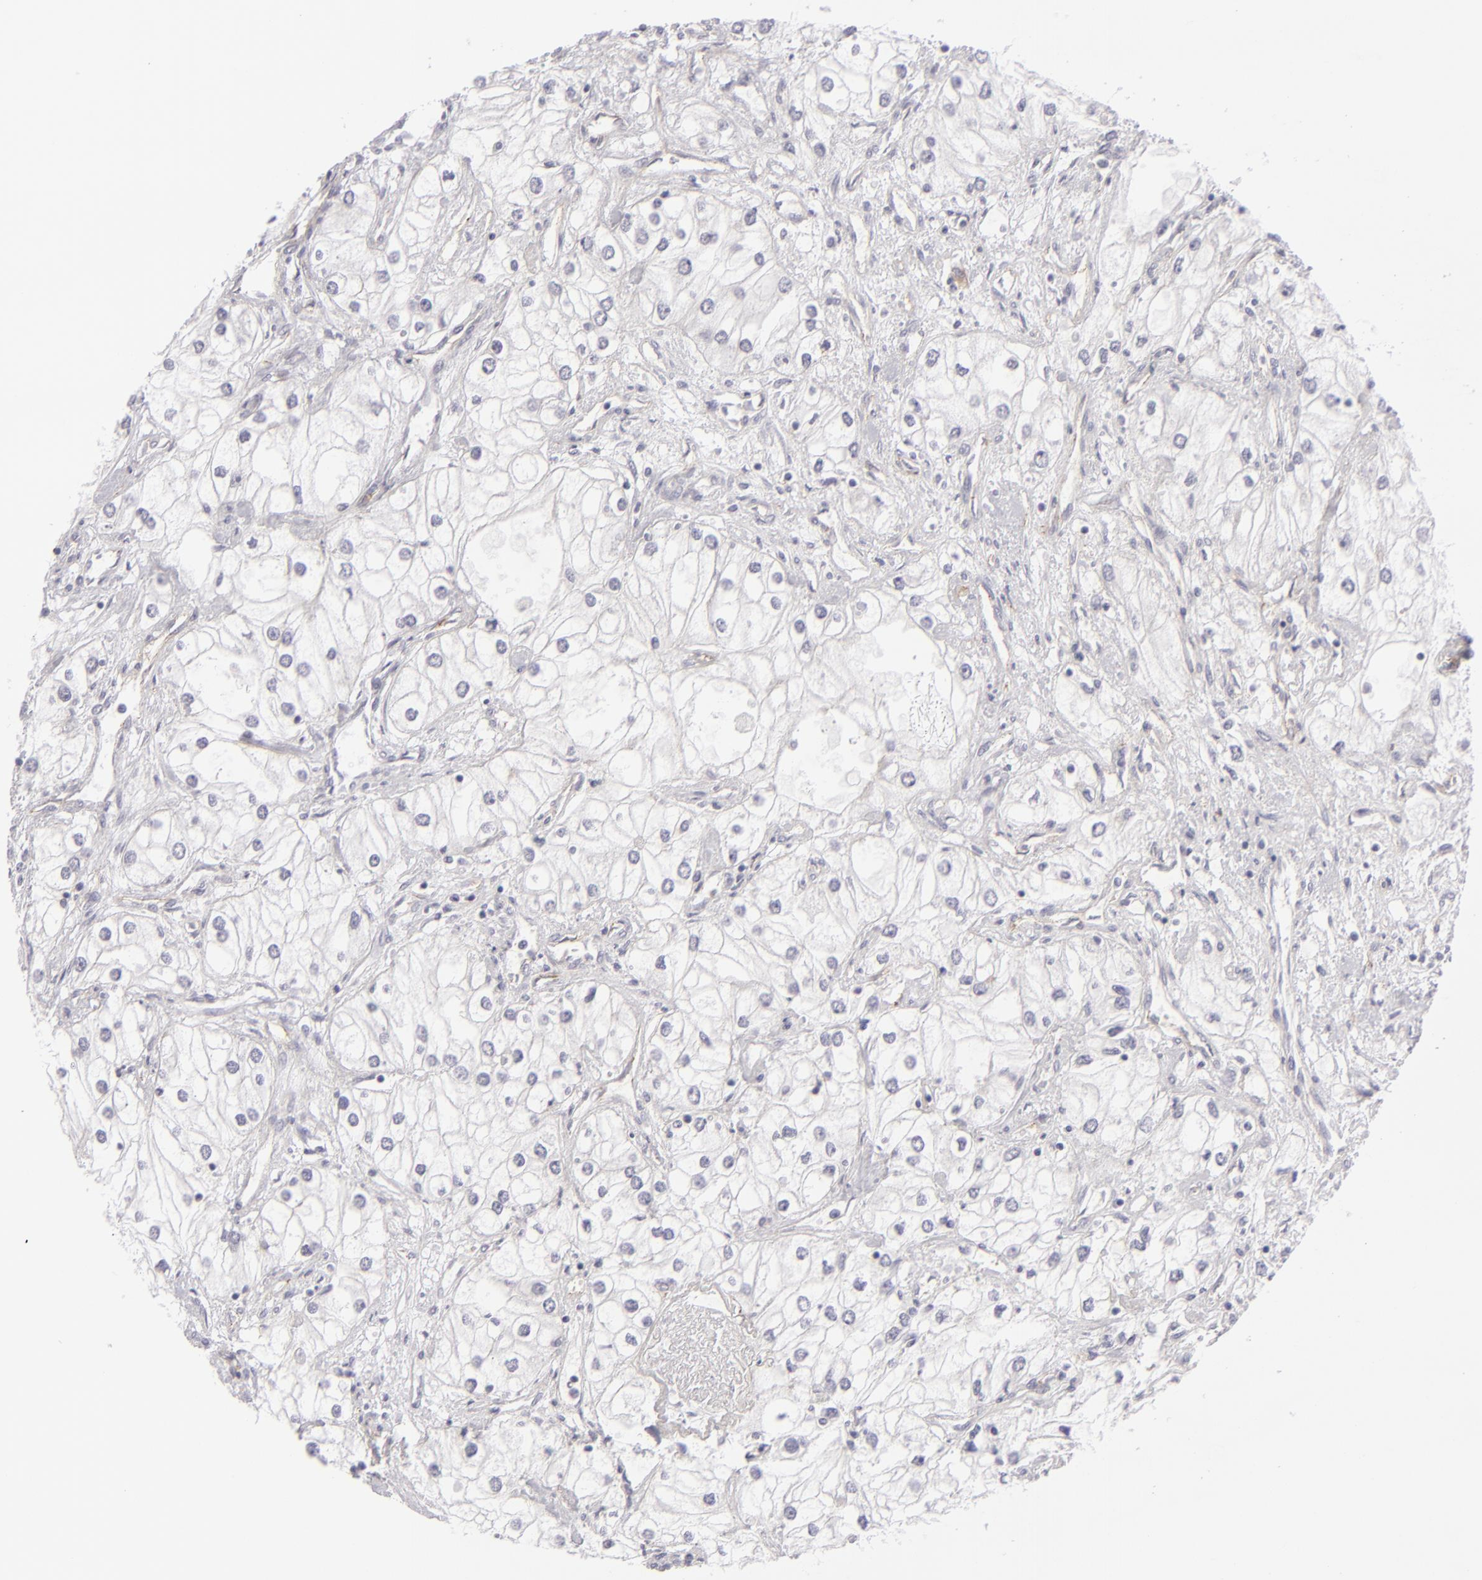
{"staining": {"intensity": "weak", "quantity": "<25%", "location": "cytoplasmic/membranous"}, "tissue": "renal cancer", "cell_type": "Tumor cells", "image_type": "cancer", "snomed": [{"axis": "morphology", "description": "Adenocarcinoma, NOS"}, {"axis": "topography", "description": "Kidney"}], "caption": "DAB immunohistochemical staining of human renal cancer displays no significant positivity in tumor cells.", "gene": "JUP", "patient": {"sex": "male", "age": 57}}